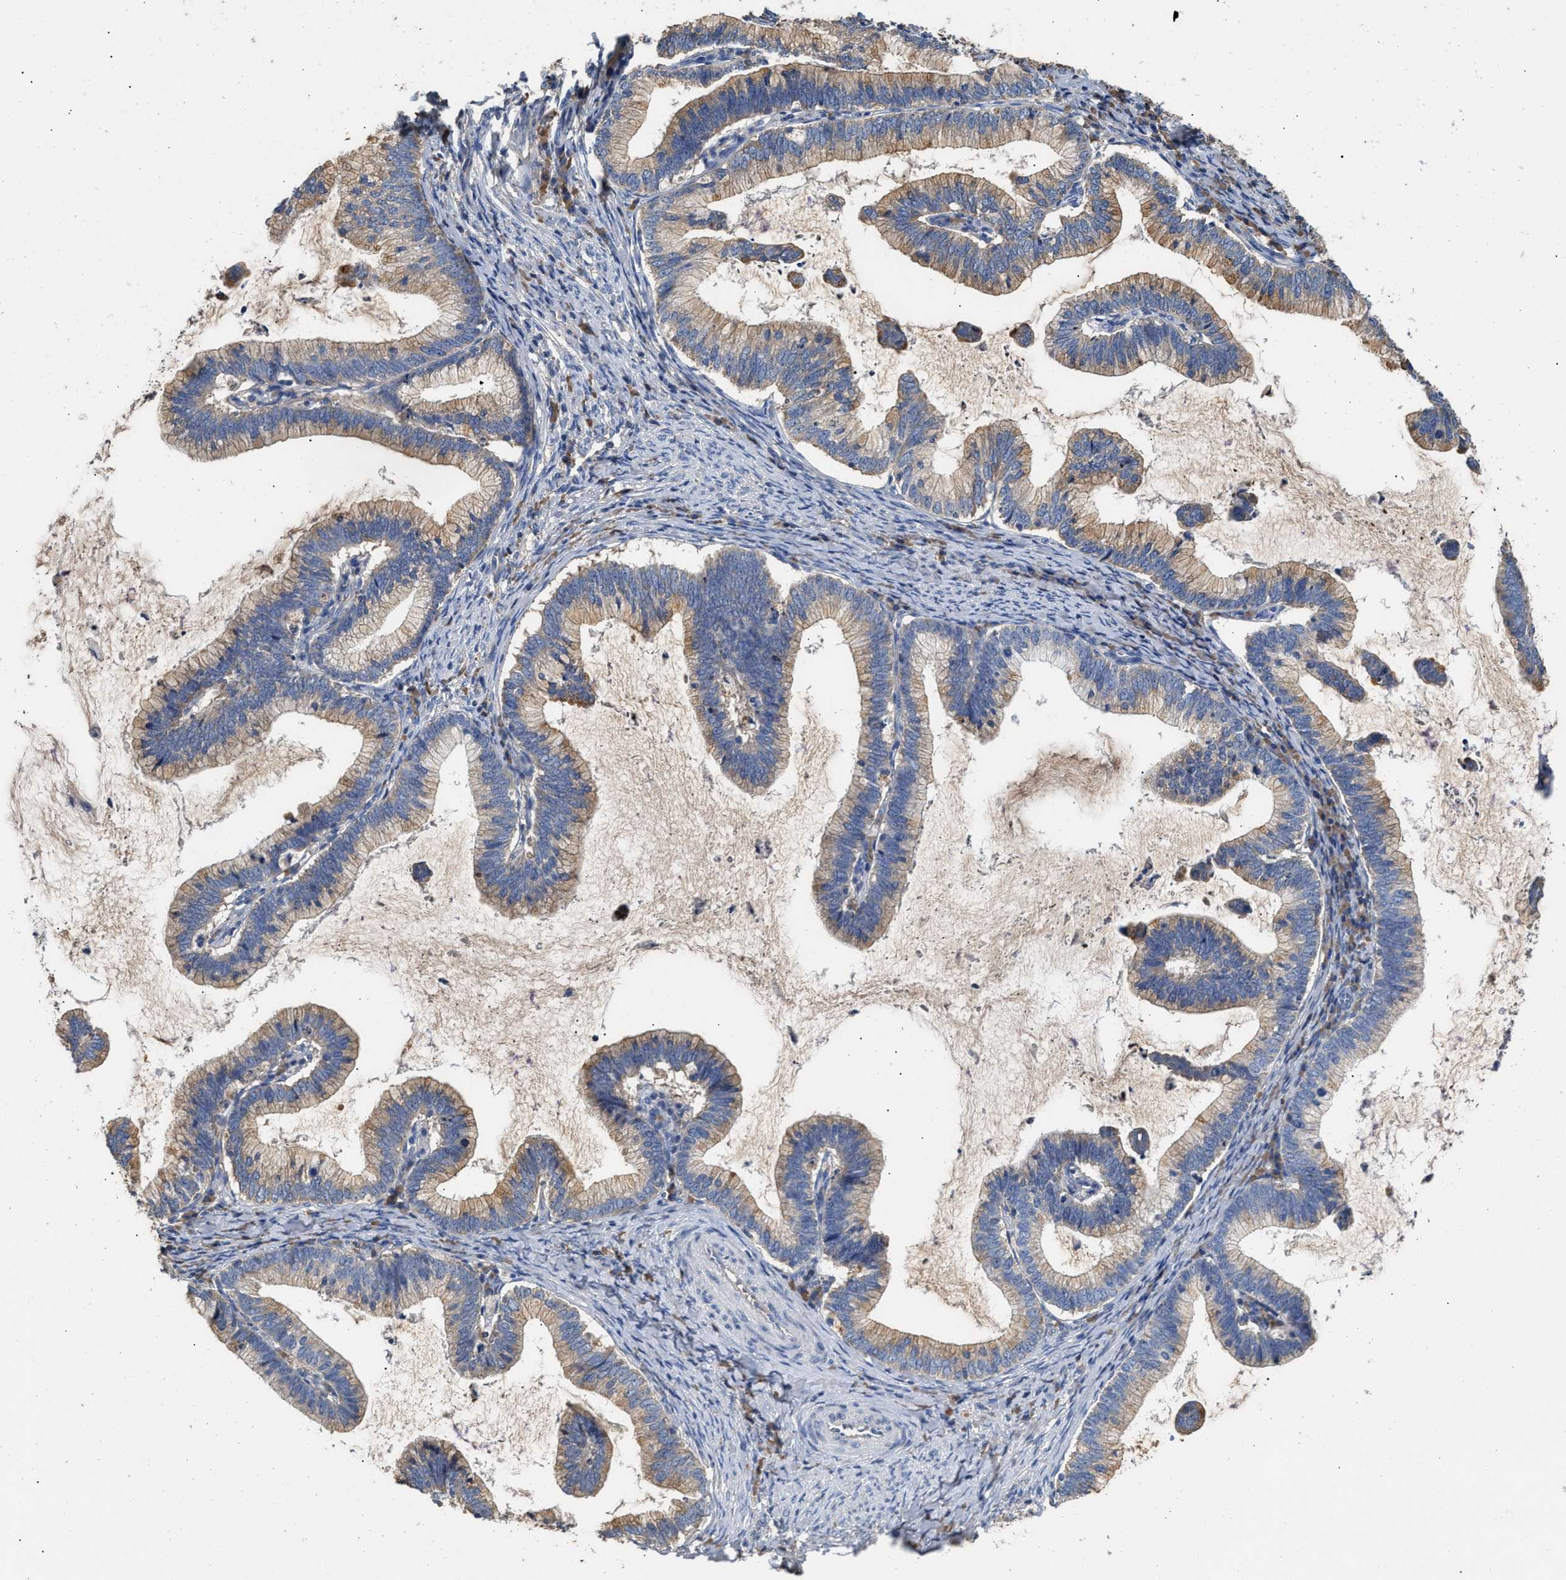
{"staining": {"intensity": "moderate", "quantity": ">75%", "location": "cytoplasmic/membranous"}, "tissue": "cervical cancer", "cell_type": "Tumor cells", "image_type": "cancer", "snomed": [{"axis": "morphology", "description": "Adenocarcinoma, NOS"}, {"axis": "topography", "description": "Cervix"}], "caption": "Protein analysis of cervical cancer (adenocarcinoma) tissue displays moderate cytoplasmic/membranous positivity in approximately >75% of tumor cells.", "gene": "C3", "patient": {"sex": "female", "age": 36}}